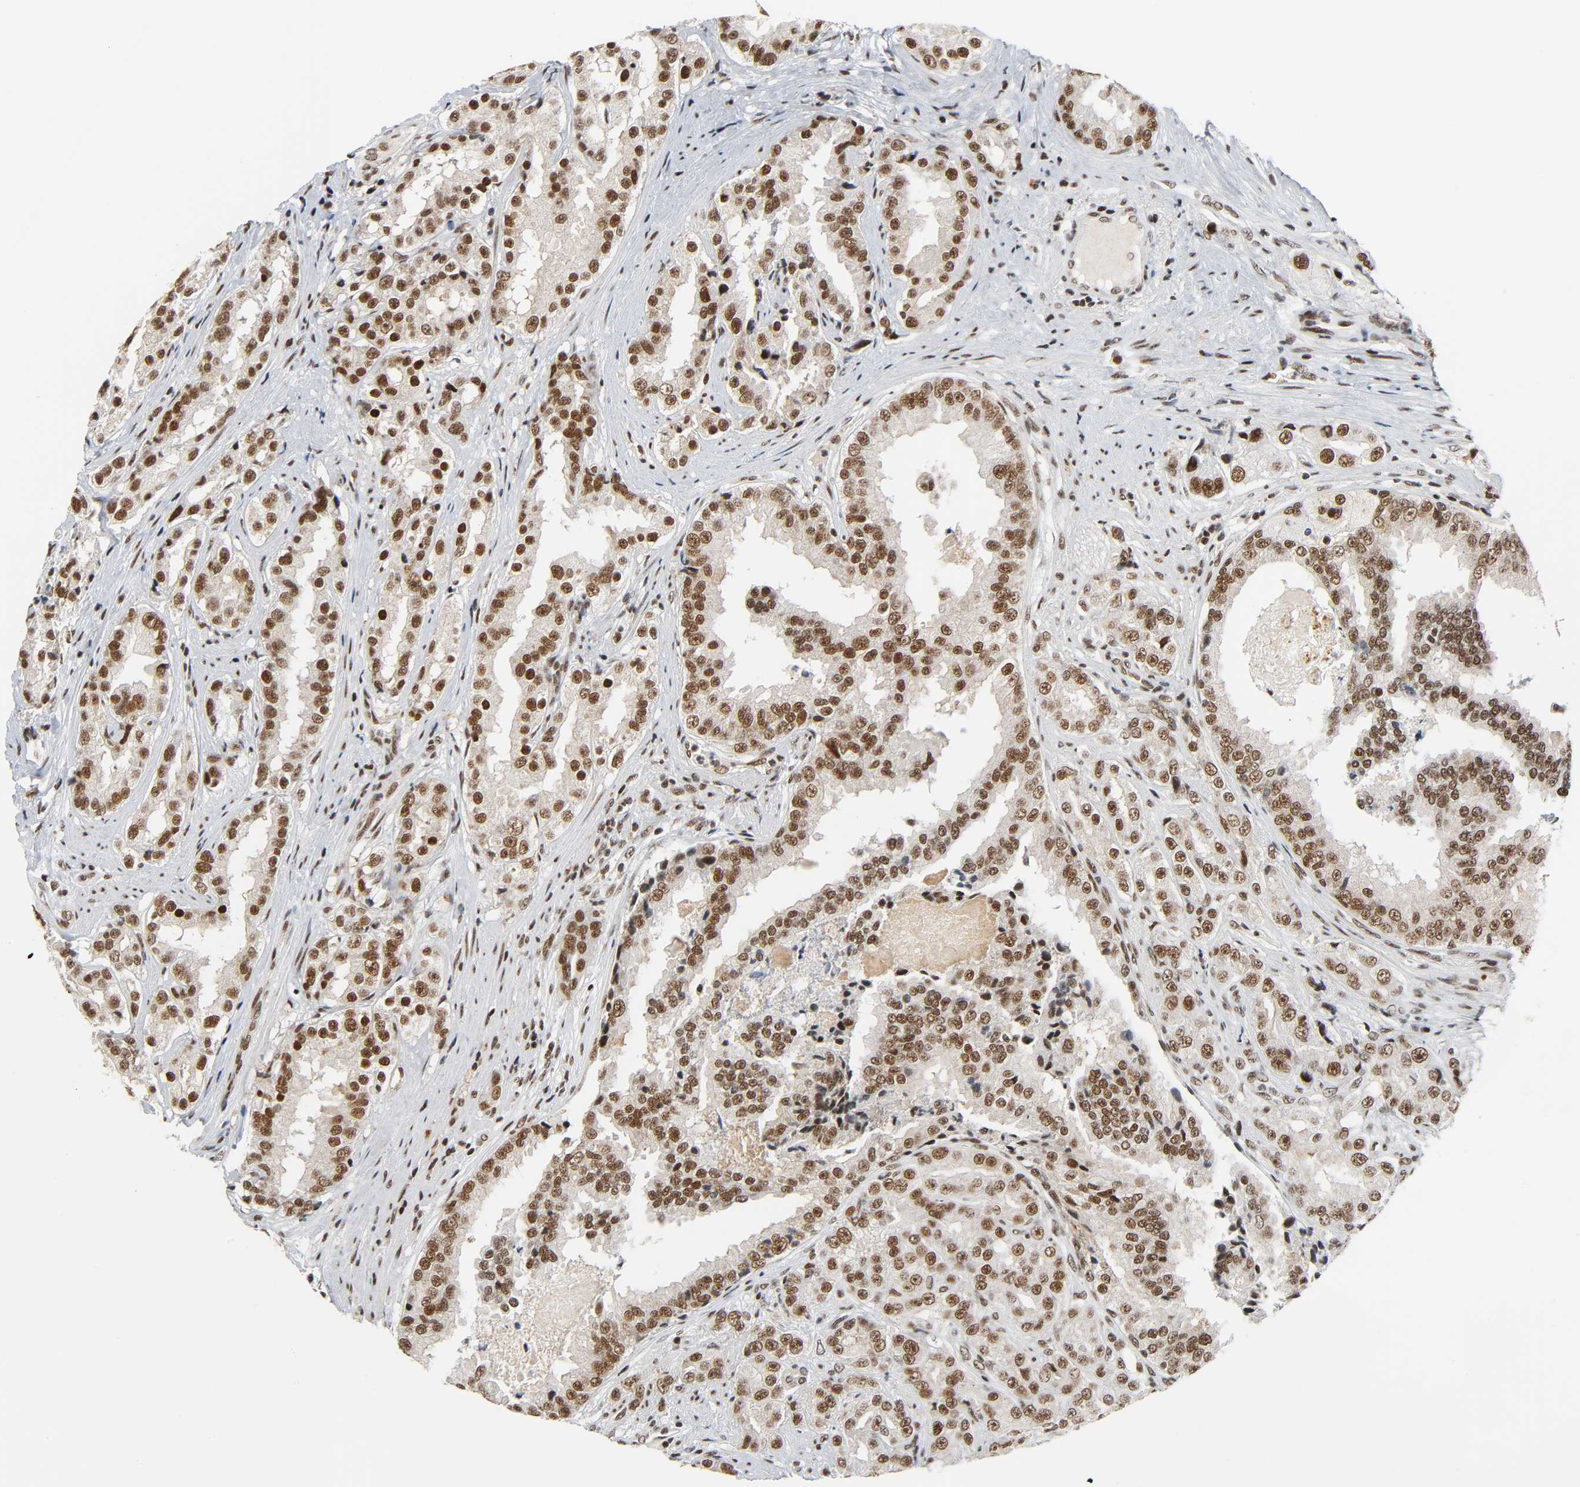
{"staining": {"intensity": "strong", "quantity": ">75%", "location": "nuclear"}, "tissue": "prostate cancer", "cell_type": "Tumor cells", "image_type": "cancer", "snomed": [{"axis": "morphology", "description": "Adenocarcinoma, High grade"}, {"axis": "topography", "description": "Prostate"}], "caption": "Strong nuclear expression is appreciated in approximately >75% of tumor cells in prostate high-grade adenocarcinoma.", "gene": "CDK9", "patient": {"sex": "male", "age": 73}}